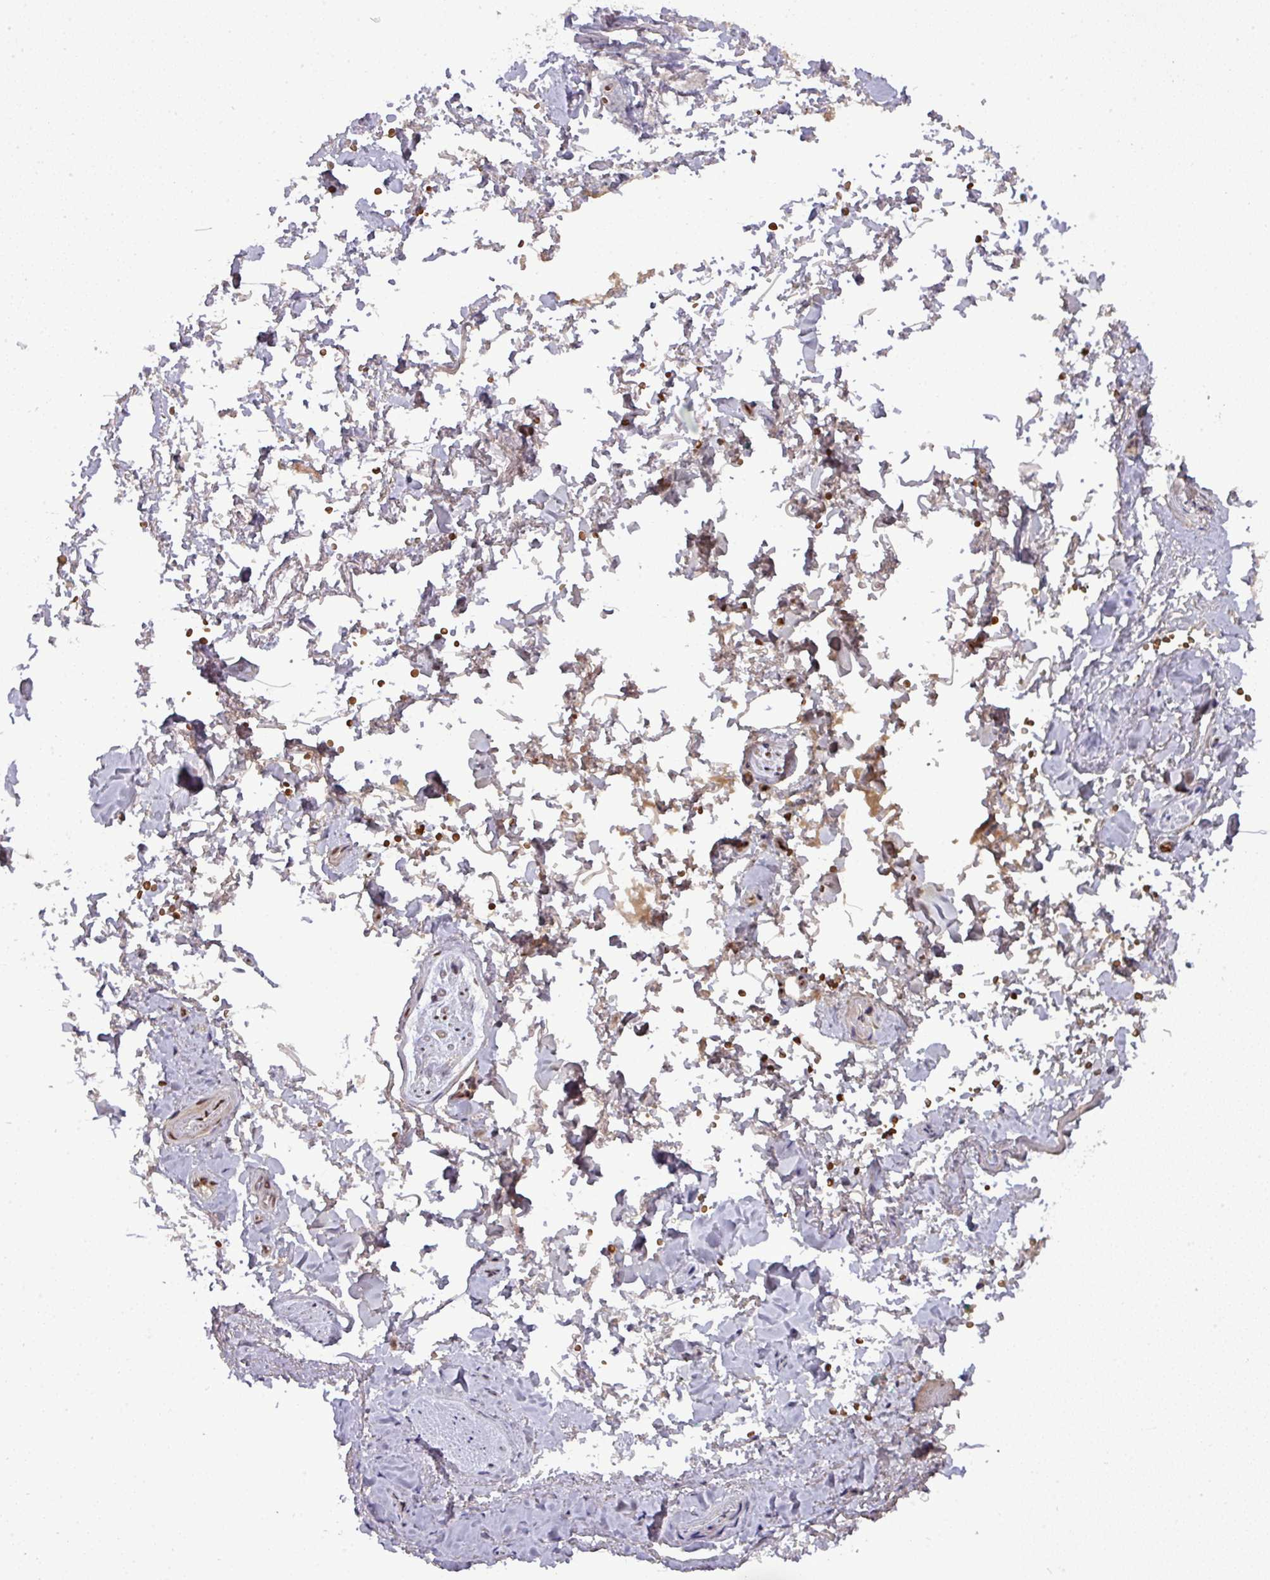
{"staining": {"intensity": "weak", "quantity": "25%-75%", "location": "cytoplasmic/membranous,nuclear"}, "tissue": "adipose tissue", "cell_type": "Adipocytes", "image_type": "normal", "snomed": [{"axis": "morphology", "description": "Normal tissue, NOS"}, {"axis": "topography", "description": "Vulva"}, {"axis": "topography", "description": "Vagina"}, {"axis": "topography", "description": "Peripheral nerve tissue"}], "caption": "Human adipose tissue stained with a brown dye exhibits weak cytoplasmic/membranous,nuclear positive positivity in approximately 25%-75% of adipocytes.", "gene": "CIC", "patient": {"sex": "female", "age": 66}}